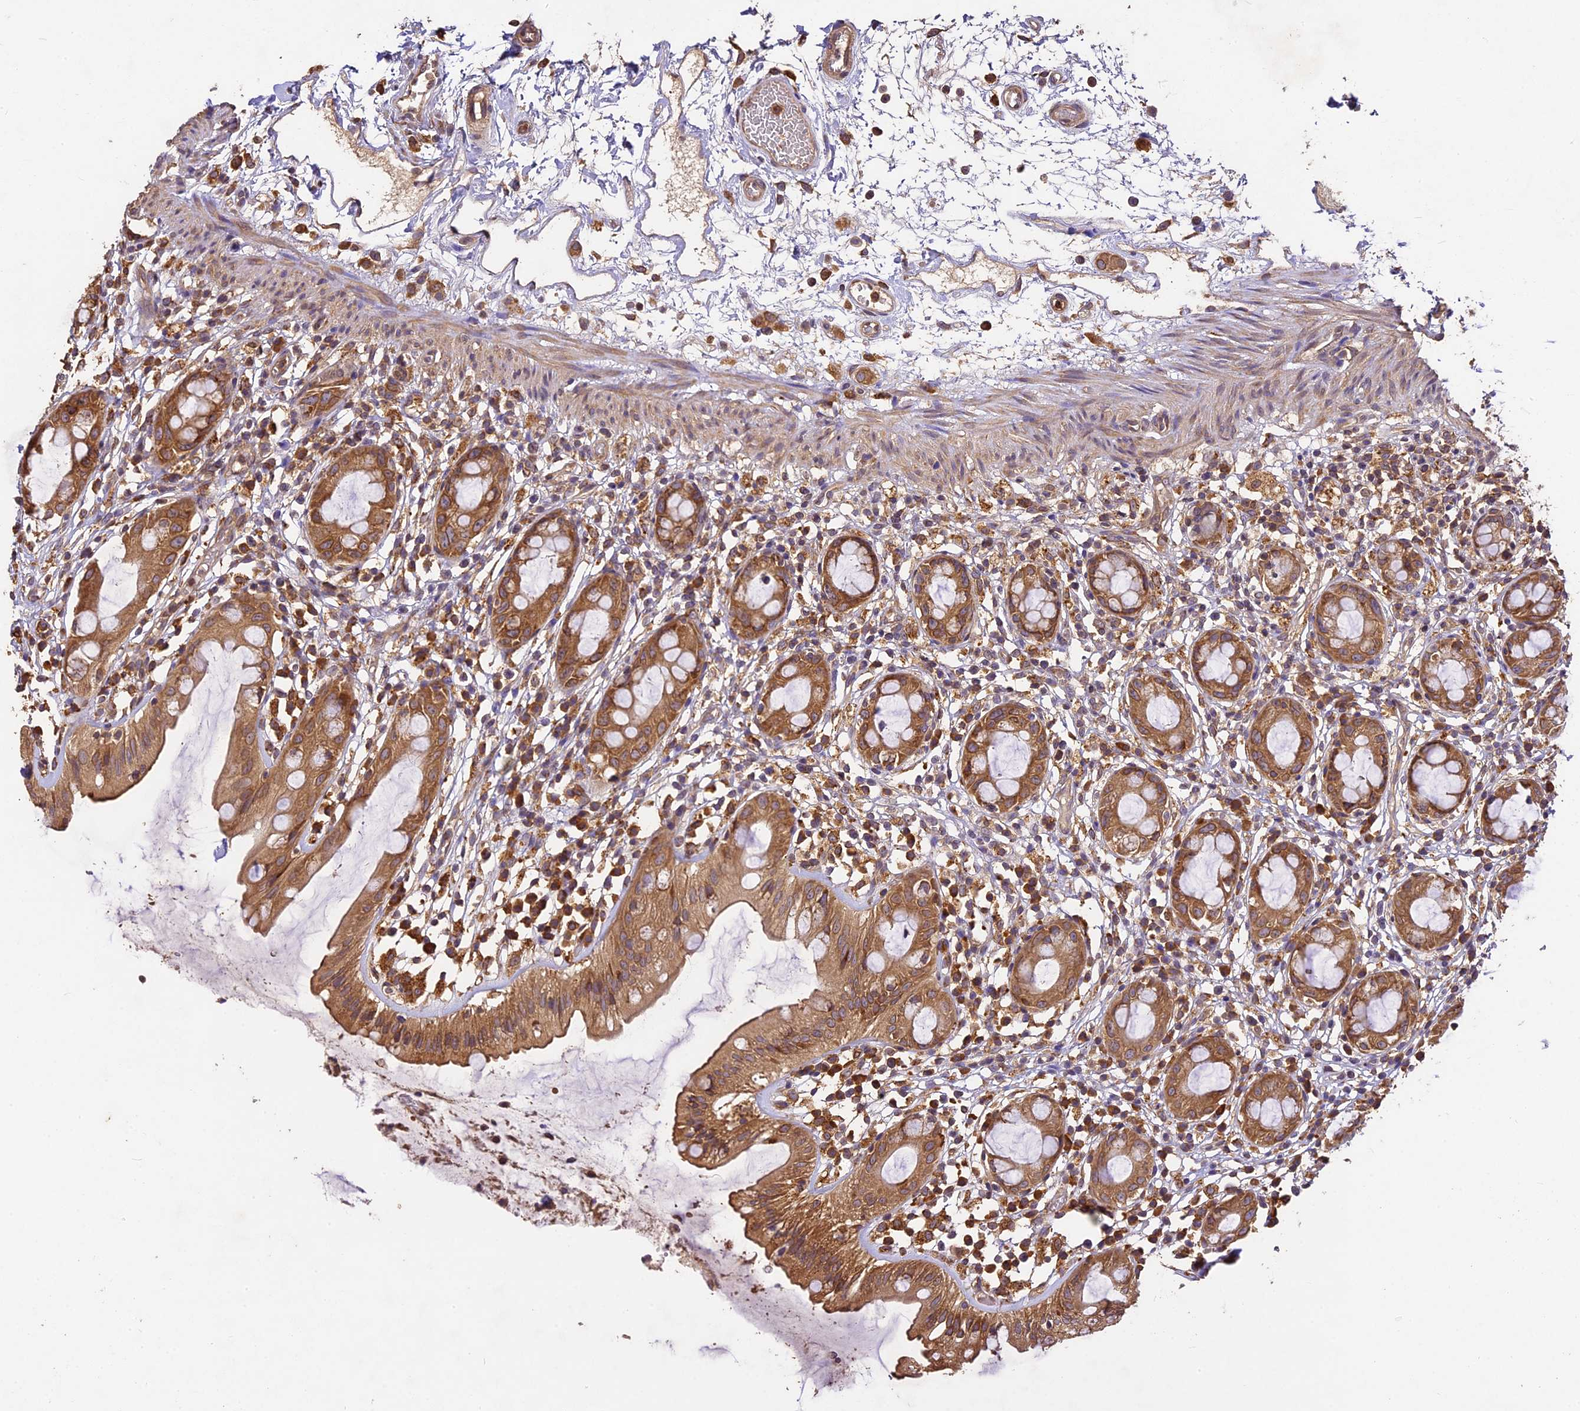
{"staining": {"intensity": "moderate", "quantity": ">75%", "location": "cytoplasmic/membranous"}, "tissue": "rectum", "cell_type": "Glandular cells", "image_type": "normal", "snomed": [{"axis": "morphology", "description": "Normal tissue, NOS"}, {"axis": "topography", "description": "Rectum"}], "caption": "IHC of normal human rectum demonstrates medium levels of moderate cytoplasmic/membranous staining in approximately >75% of glandular cells. The staining is performed using DAB brown chromogen to label protein expression. The nuclei are counter-stained blue using hematoxylin.", "gene": "BRAP", "patient": {"sex": "female", "age": 57}}